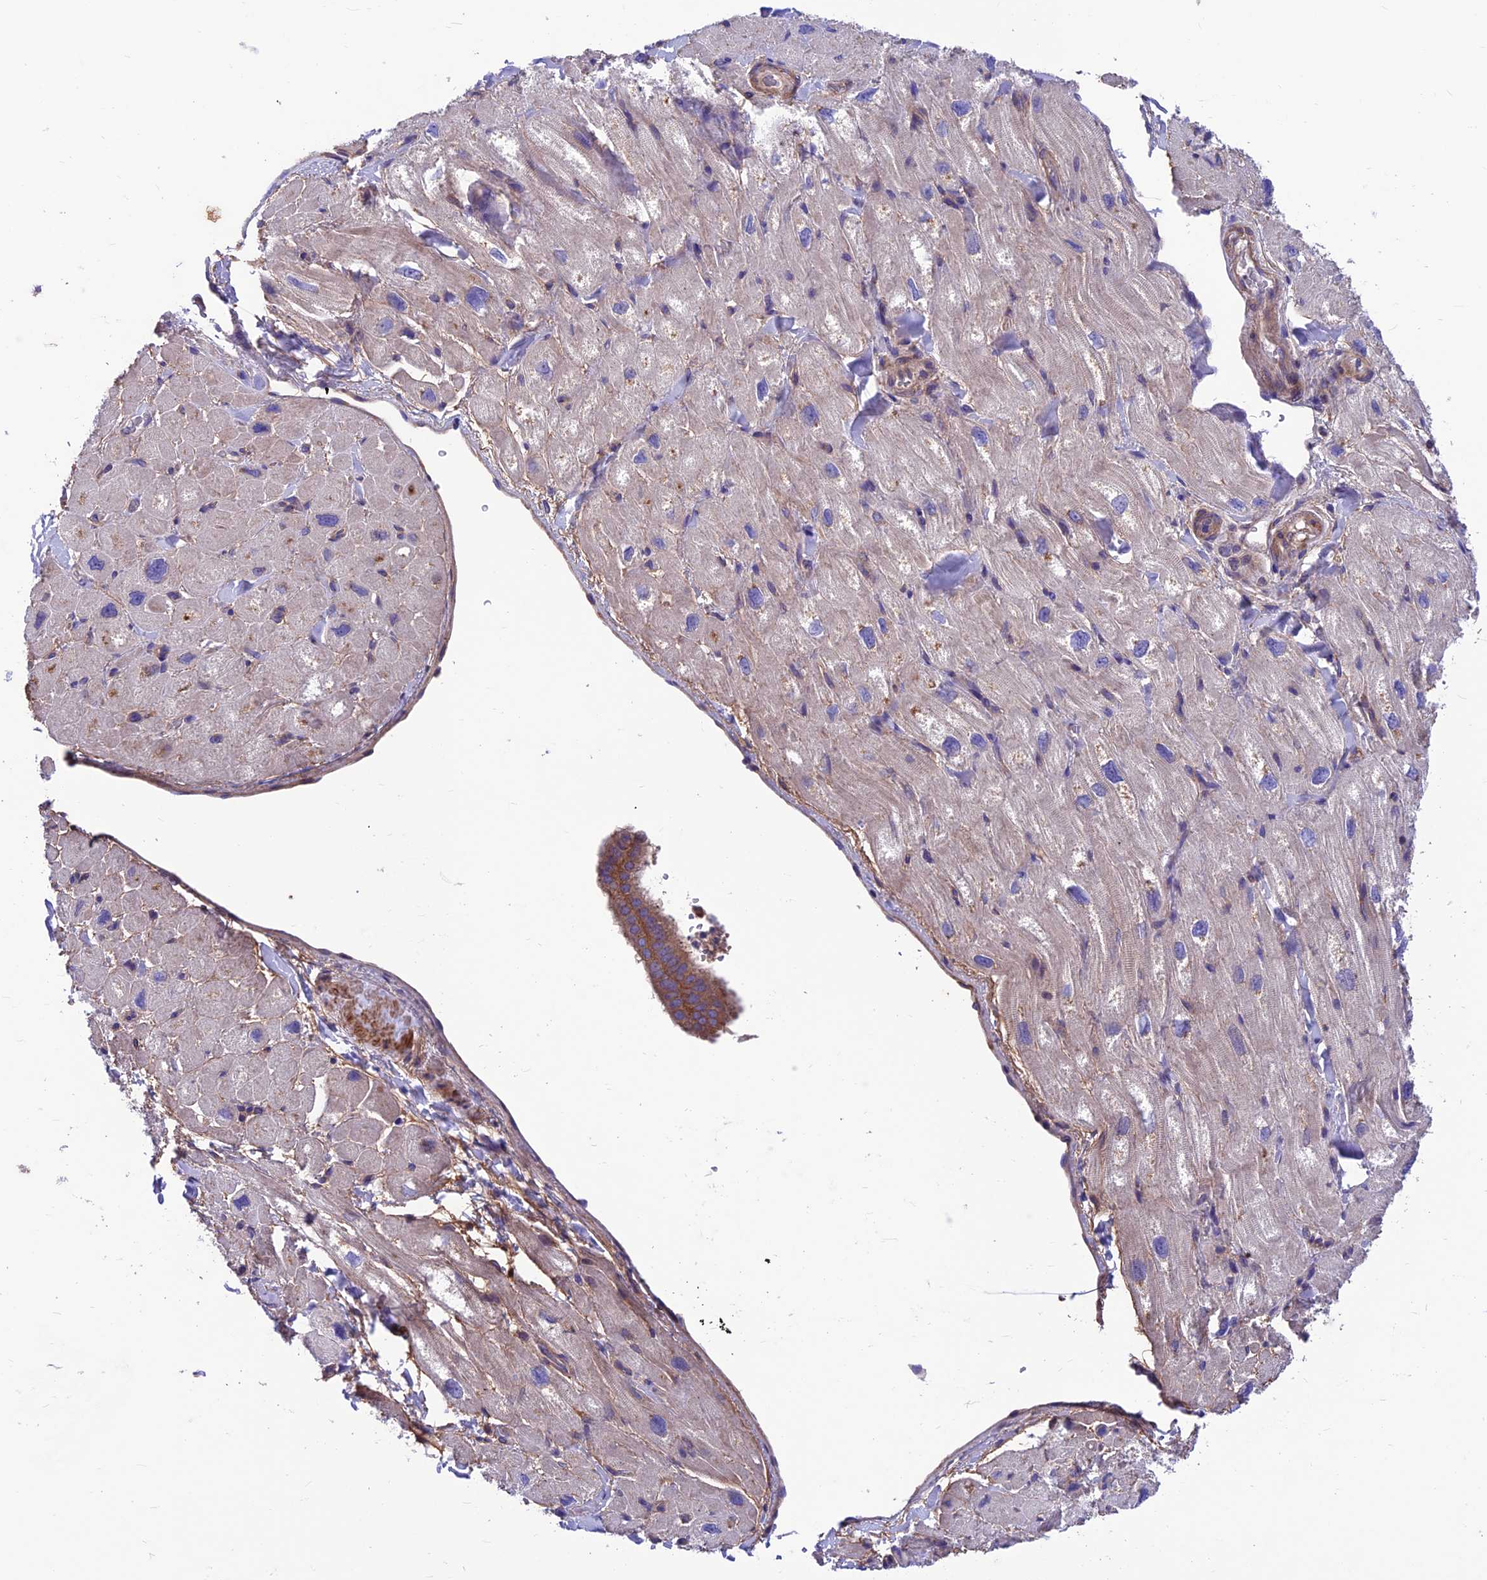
{"staining": {"intensity": "weak", "quantity": "25%-75%", "location": "cytoplasmic/membranous"}, "tissue": "heart muscle", "cell_type": "Cardiomyocytes", "image_type": "normal", "snomed": [{"axis": "morphology", "description": "Normal tissue, NOS"}, {"axis": "topography", "description": "Heart"}], "caption": "Immunohistochemical staining of normal heart muscle displays low levels of weak cytoplasmic/membranous staining in about 25%-75% of cardiomyocytes. Immunohistochemistry stains the protein in brown and the nuclei are stained blue.", "gene": "VPS16", "patient": {"sex": "male", "age": 65}}